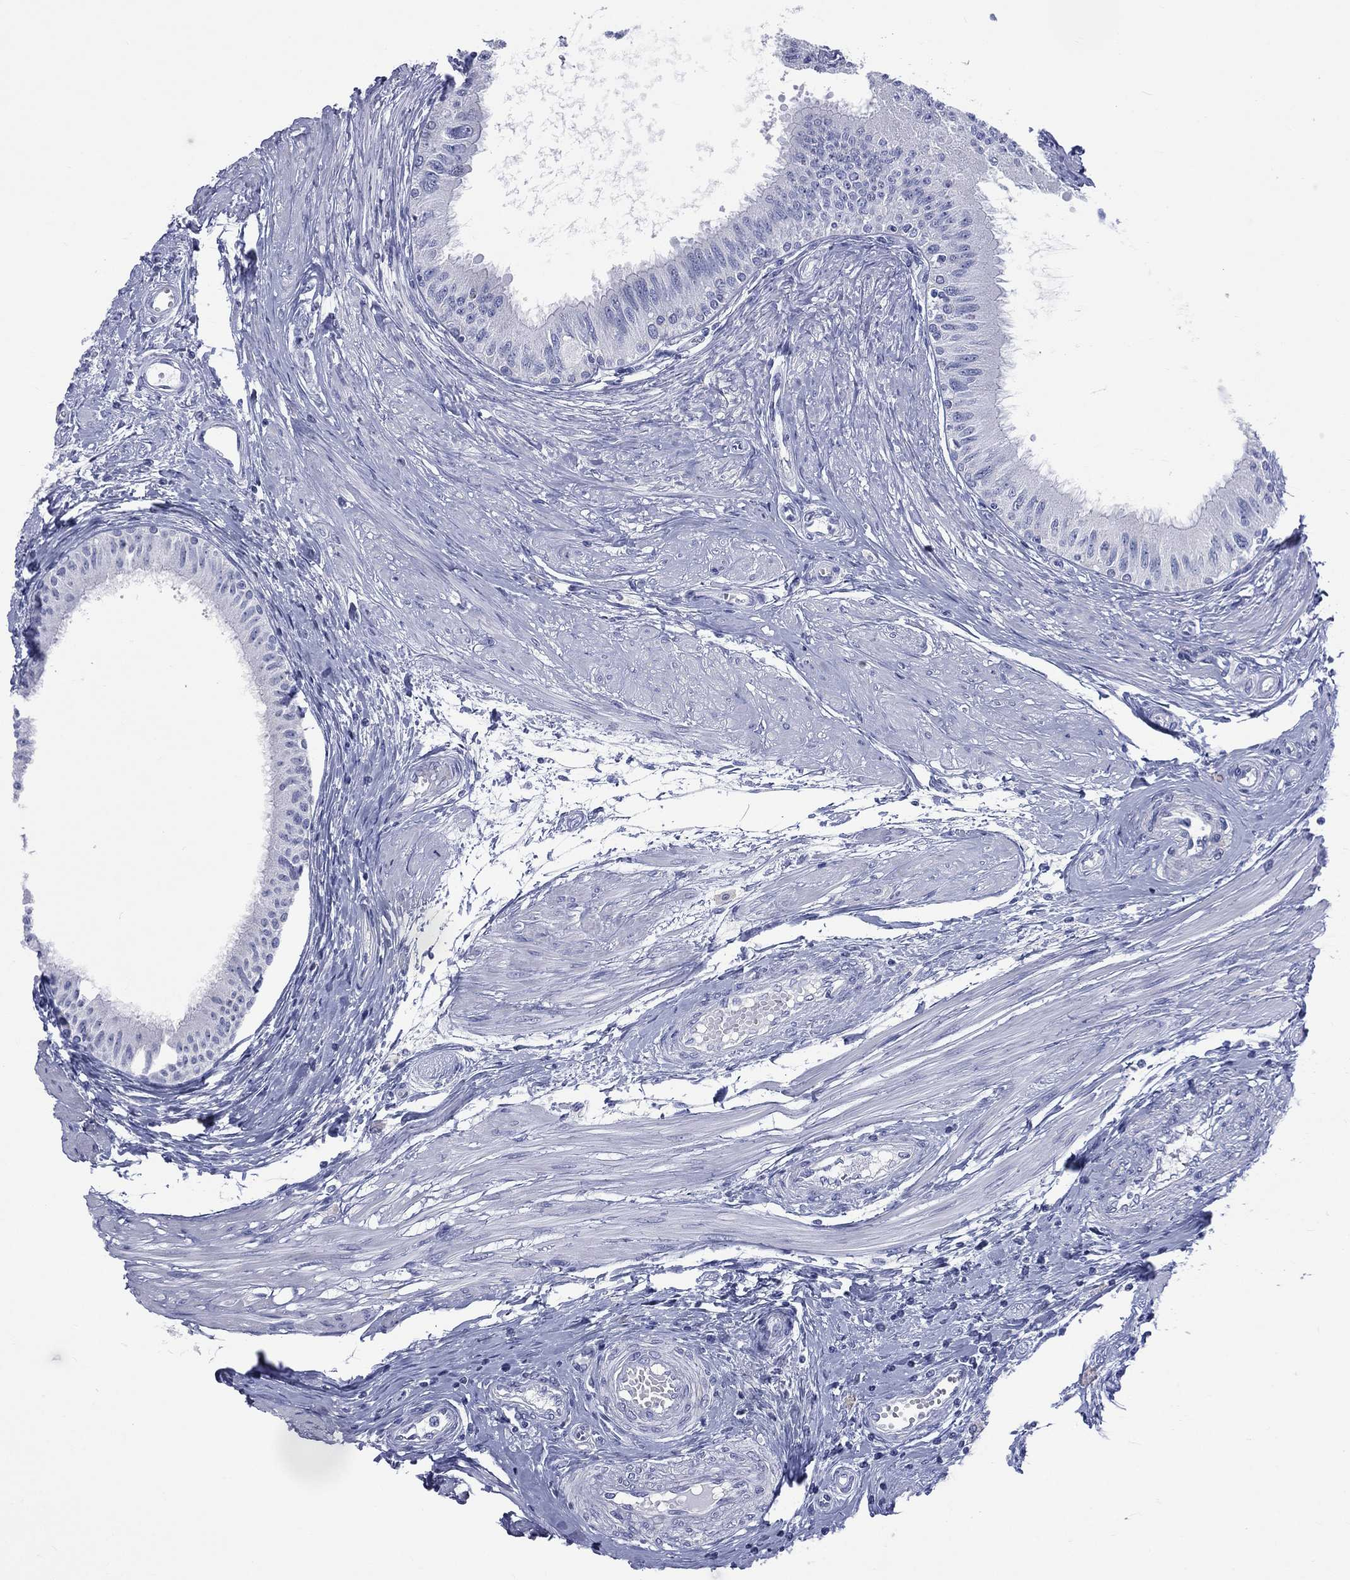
{"staining": {"intensity": "negative", "quantity": "none", "location": "none"}, "tissue": "epididymis", "cell_type": "Glandular cells", "image_type": "normal", "snomed": [{"axis": "morphology", "description": "Normal tissue, NOS"}, {"axis": "morphology", "description": "Seminoma, NOS"}, {"axis": "topography", "description": "Testis"}, {"axis": "topography", "description": "Epididymis"}], "caption": "The immunohistochemistry (IHC) micrograph has no significant expression in glandular cells of epididymis.", "gene": "CES2", "patient": {"sex": "male", "age": 61}}